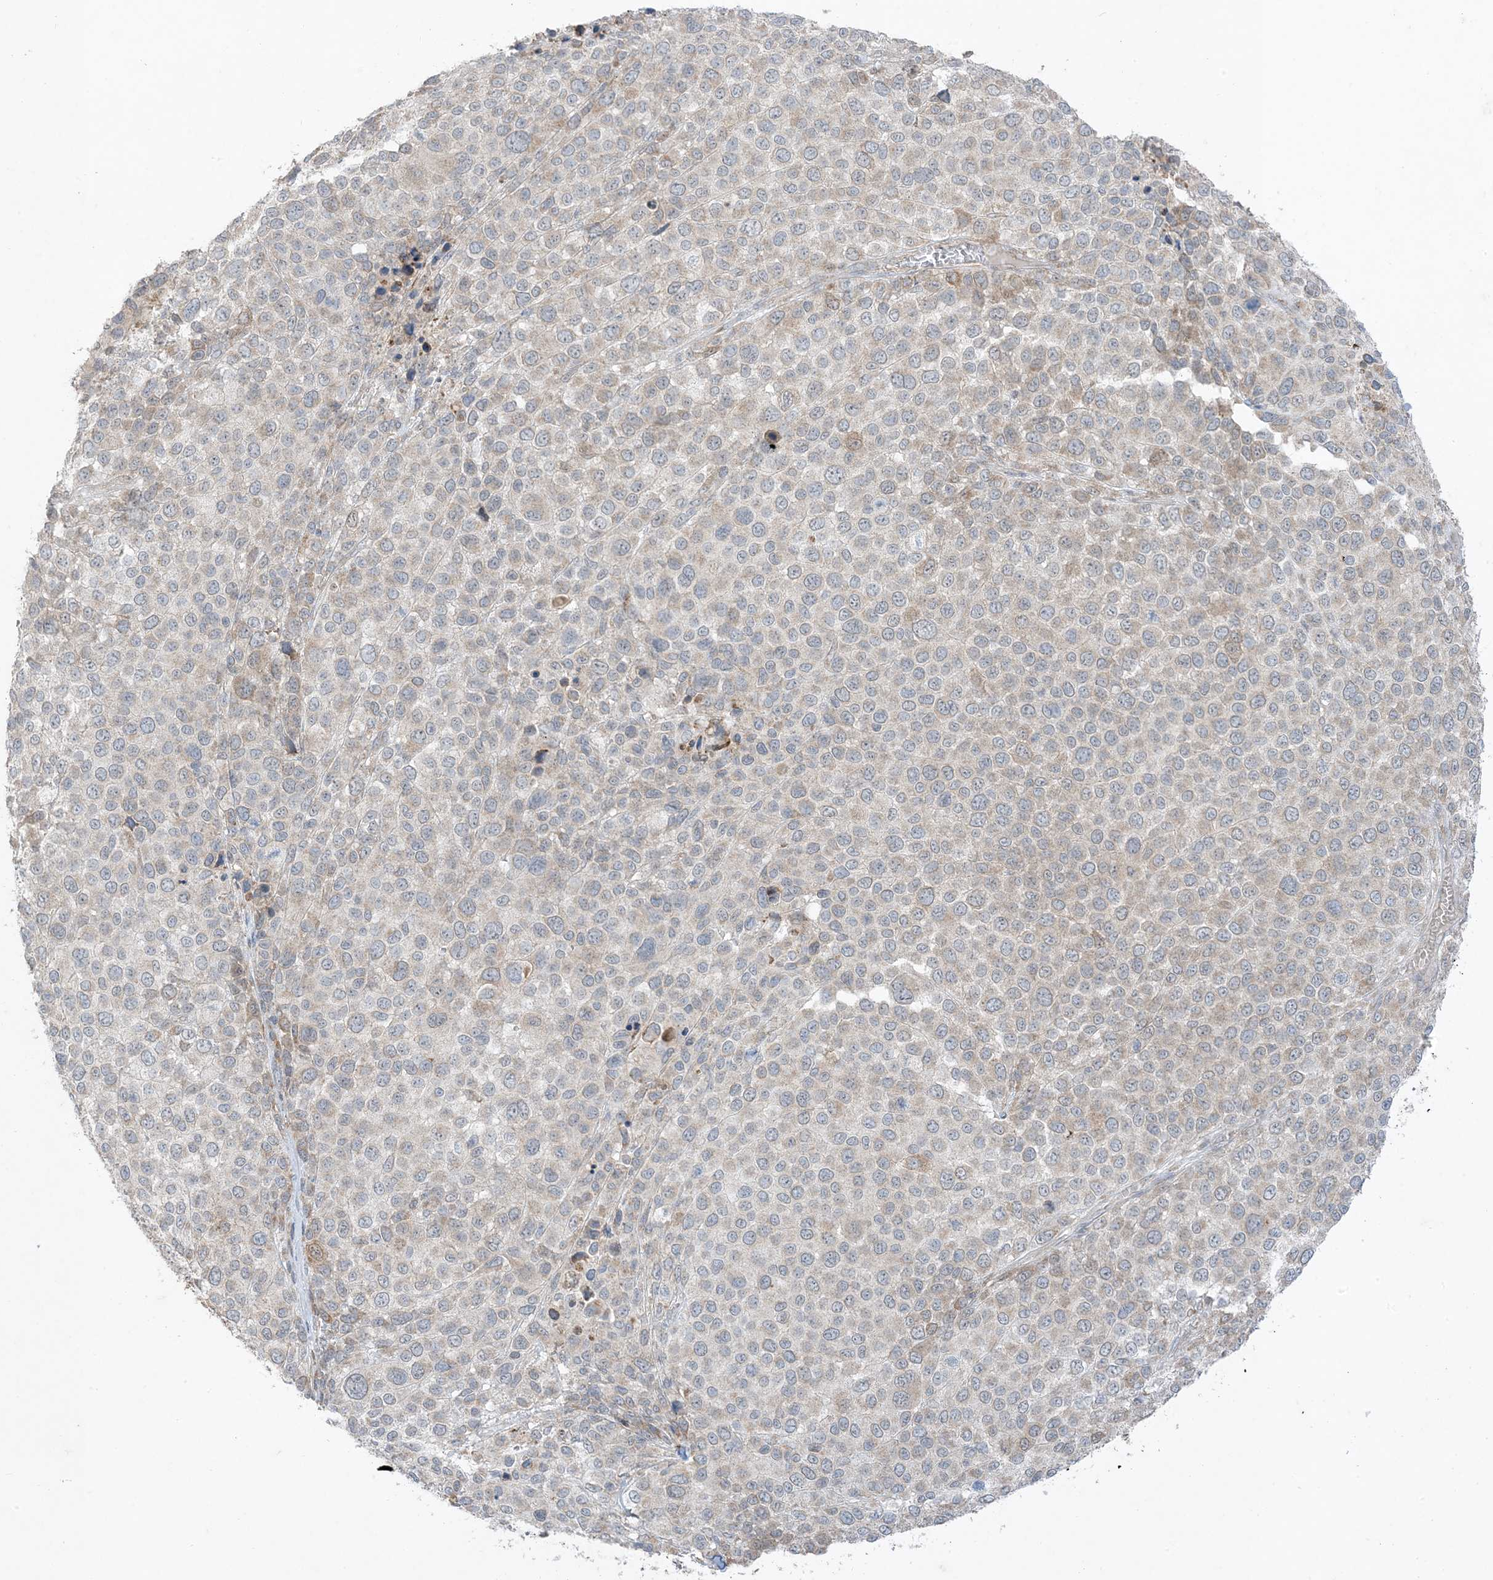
{"staining": {"intensity": "negative", "quantity": "none", "location": "none"}, "tissue": "melanoma", "cell_type": "Tumor cells", "image_type": "cancer", "snomed": [{"axis": "morphology", "description": "Malignant melanoma, NOS"}, {"axis": "topography", "description": "Skin of trunk"}], "caption": "Tumor cells are negative for brown protein staining in malignant melanoma. Nuclei are stained in blue.", "gene": "ODC1", "patient": {"sex": "male", "age": 71}}